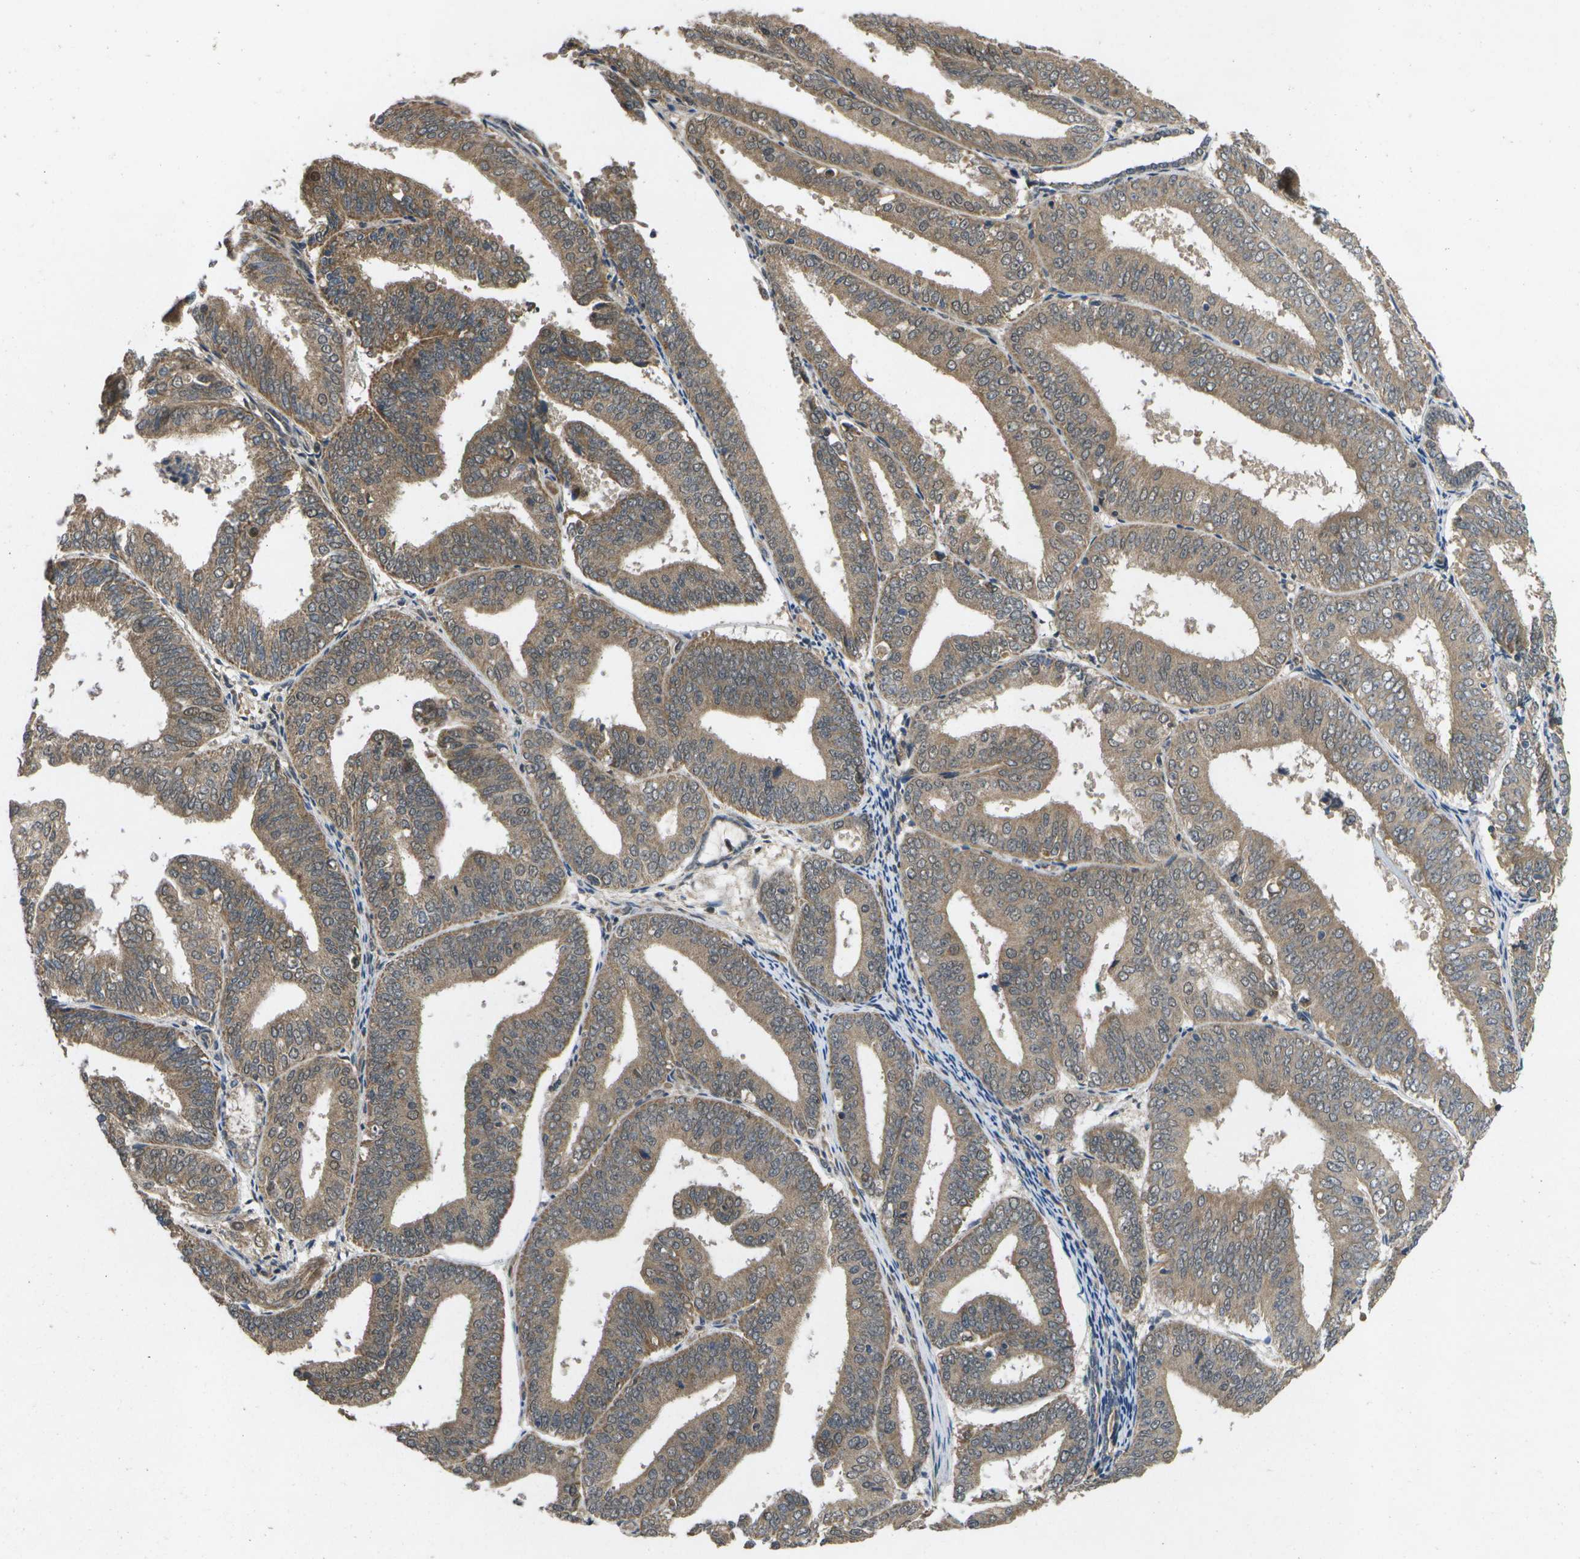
{"staining": {"intensity": "moderate", "quantity": ">75%", "location": "cytoplasmic/membranous"}, "tissue": "endometrial cancer", "cell_type": "Tumor cells", "image_type": "cancer", "snomed": [{"axis": "morphology", "description": "Adenocarcinoma, NOS"}, {"axis": "topography", "description": "Endometrium"}], "caption": "Immunohistochemical staining of human endometrial cancer (adenocarcinoma) exhibits moderate cytoplasmic/membranous protein positivity in about >75% of tumor cells.", "gene": "ALAS1", "patient": {"sex": "female", "age": 63}}